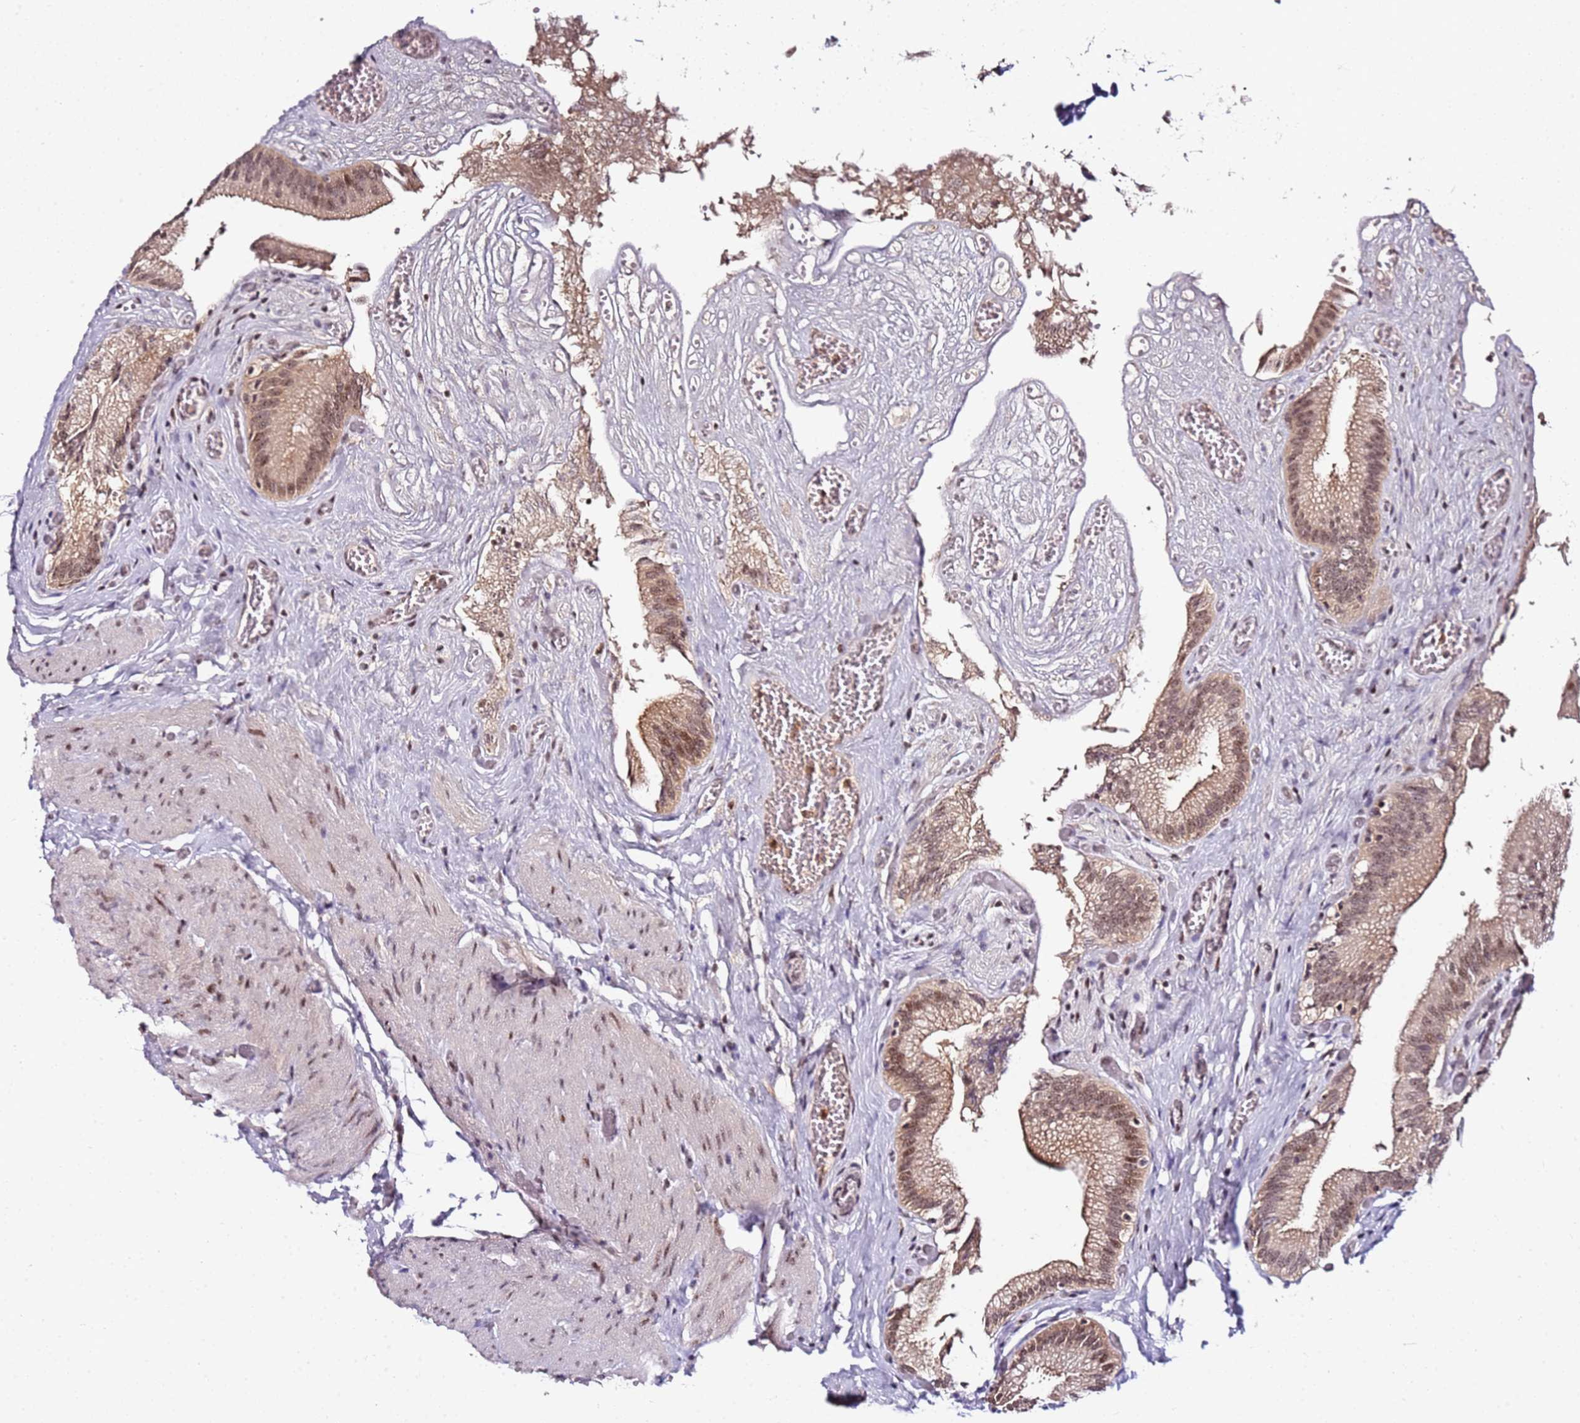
{"staining": {"intensity": "moderate", "quantity": ">75%", "location": "cytoplasmic/membranous,nuclear"}, "tissue": "gallbladder", "cell_type": "Glandular cells", "image_type": "normal", "snomed": [{"axis": "morphology", "description": "Normal tissue, NOS"}, {"axis": "topography", "description": "Gallbladder"}, {"axis": "topography", "description": "Peripheral nerve tissue"}], "caption": "Protein staining of normal gallbladder exhibits moderate cytoplasmic/membranous,nuclear positivity in approximately >75% of glandular cells.", "gene": "FCF1", "patient": {"sex": "male", "age": 17}}